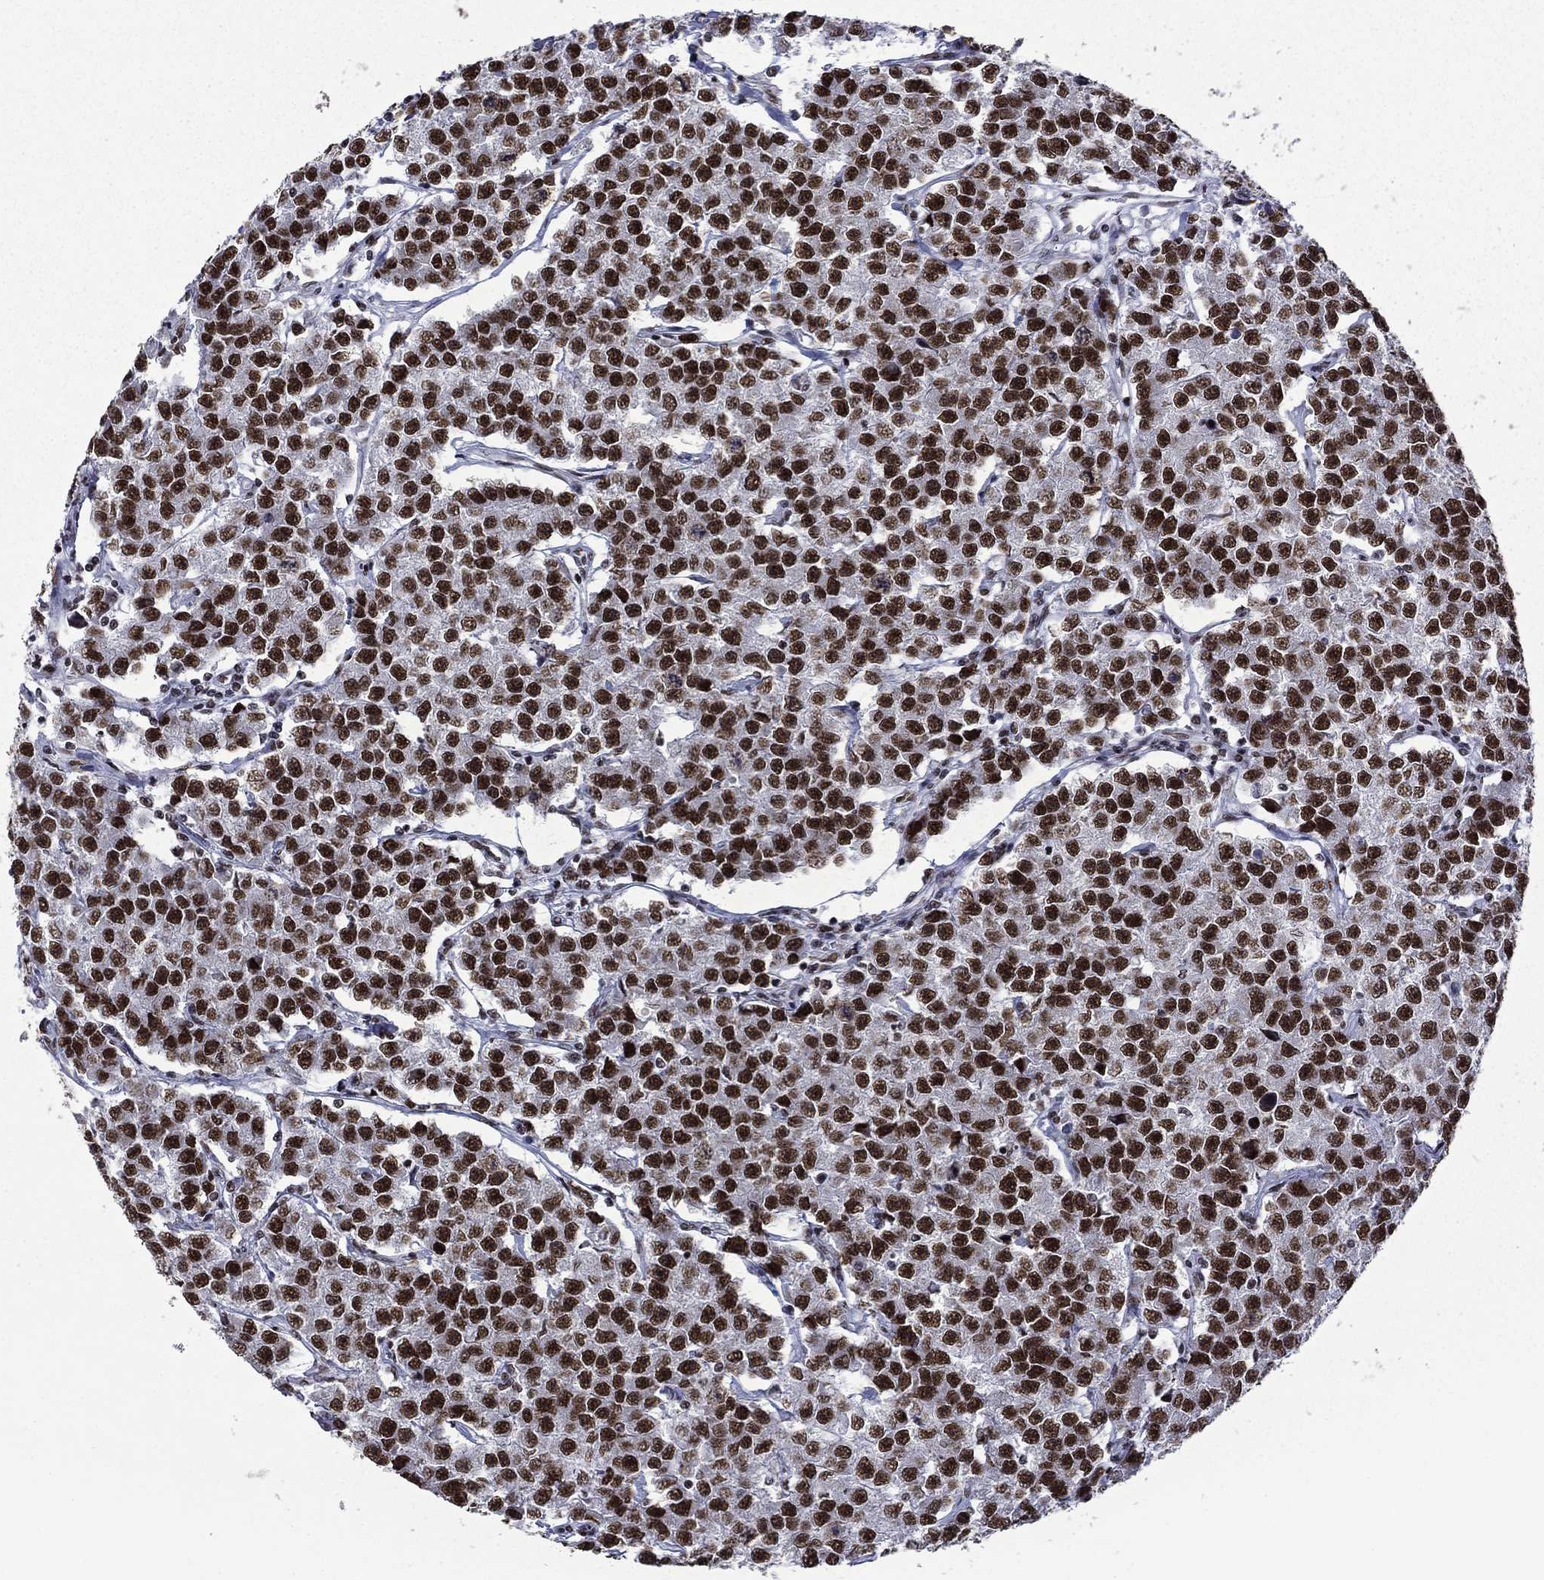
{"staining": {"intensity": "strong", "quantity": ">75%", "location": "nuclear"}, "tissue": "testis cancer", "cell_type": "Tumor cells", "image_type": "cancer", "snomed": [{"axis": "morphology", "description": "Seminoma, NOS"}, {"axis": "topography", "description": "Testis"}], "caption": "A brown stain highlights strong nuclear expression of a protein in testis cancer tumor cells.", "gene": "ETV5", "patient": {"sex": "male", "age": 59}}